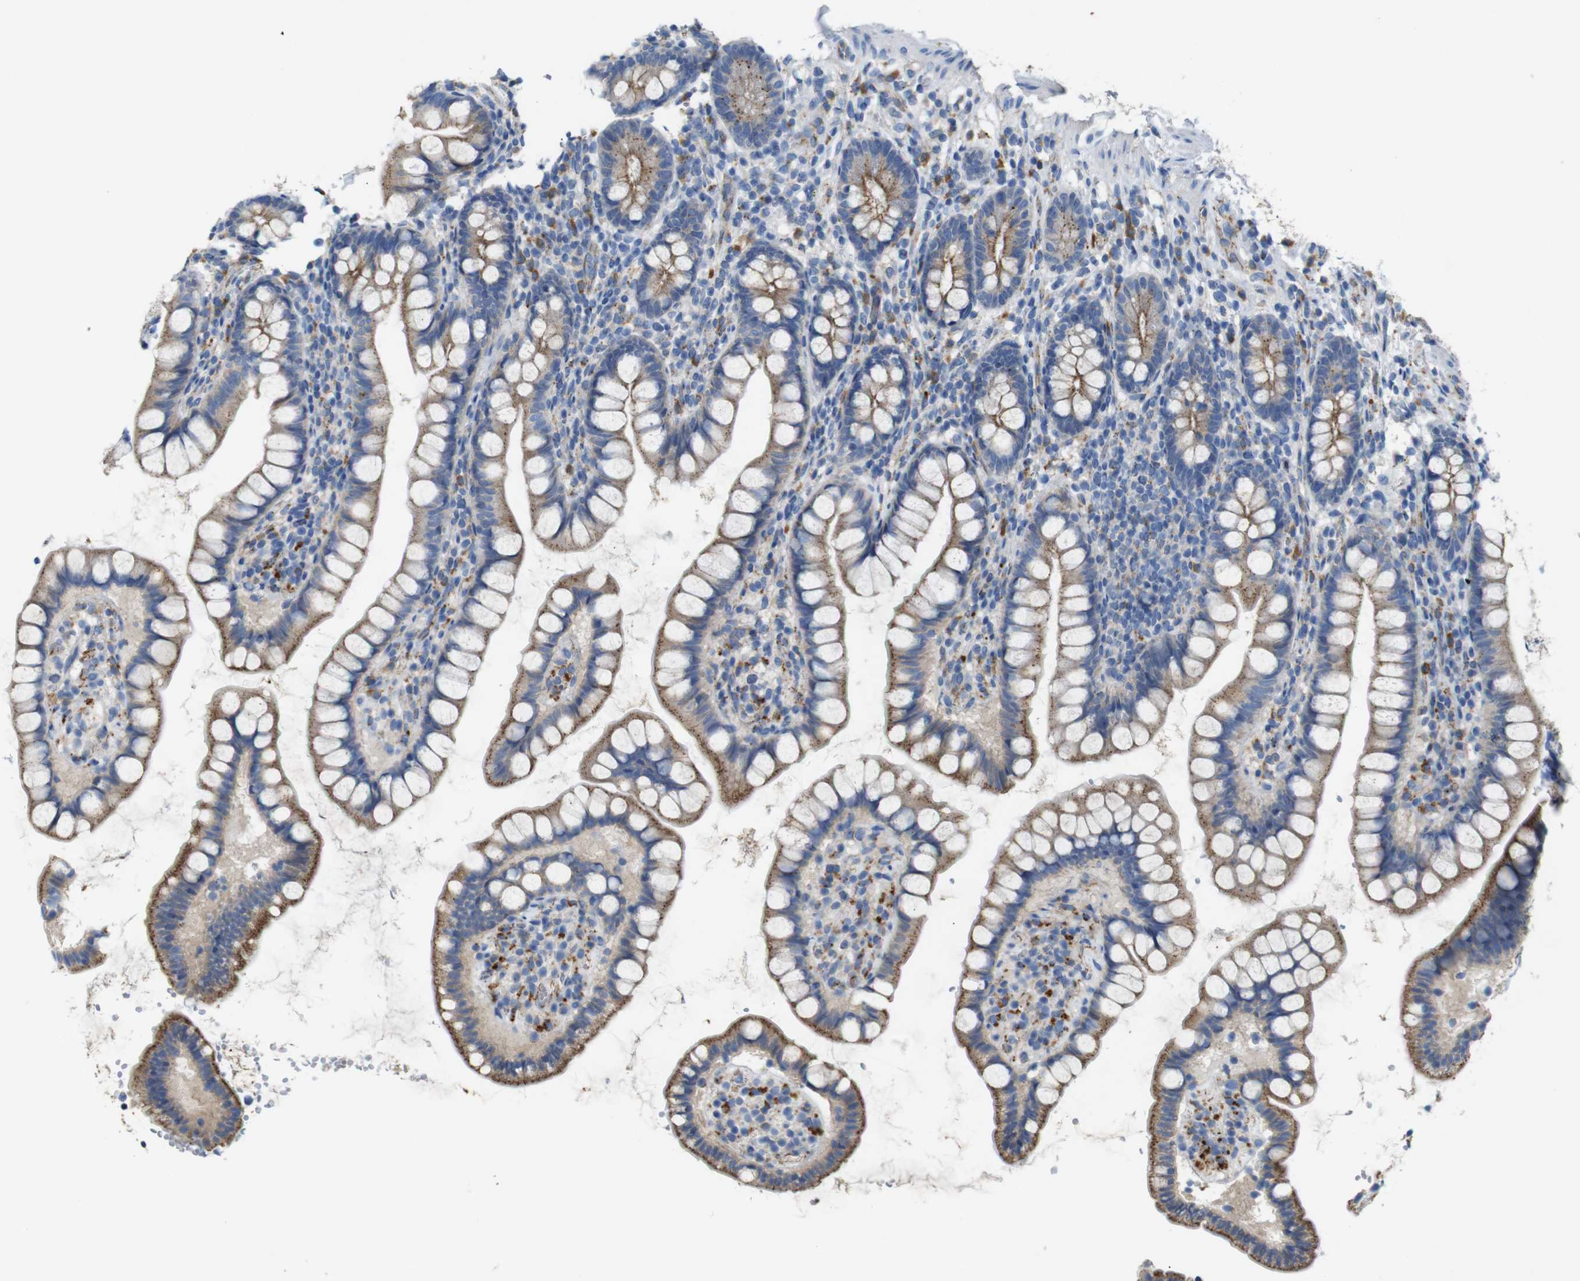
{"staining": {"intensity": "moderate", "quantity": ">75%", "location": "cytoplasmic/membranous"}, "tissue": "small intestine", "cell_type": "Glandular cells", "image_type": "normal", "snomed": [{"axis": "morphology", "description": "Normal tissue, NOS"}, {"axis": "topography", "description": "Small intestine"}], "caption": "Human small intestine stained for a protein (brown) exhibits moderate cytoplasmic/membranous positive positivity in about >75% of glandular cells.", "gene": "NHLRC3", "patient": {"sex": "female", "age": 84}}